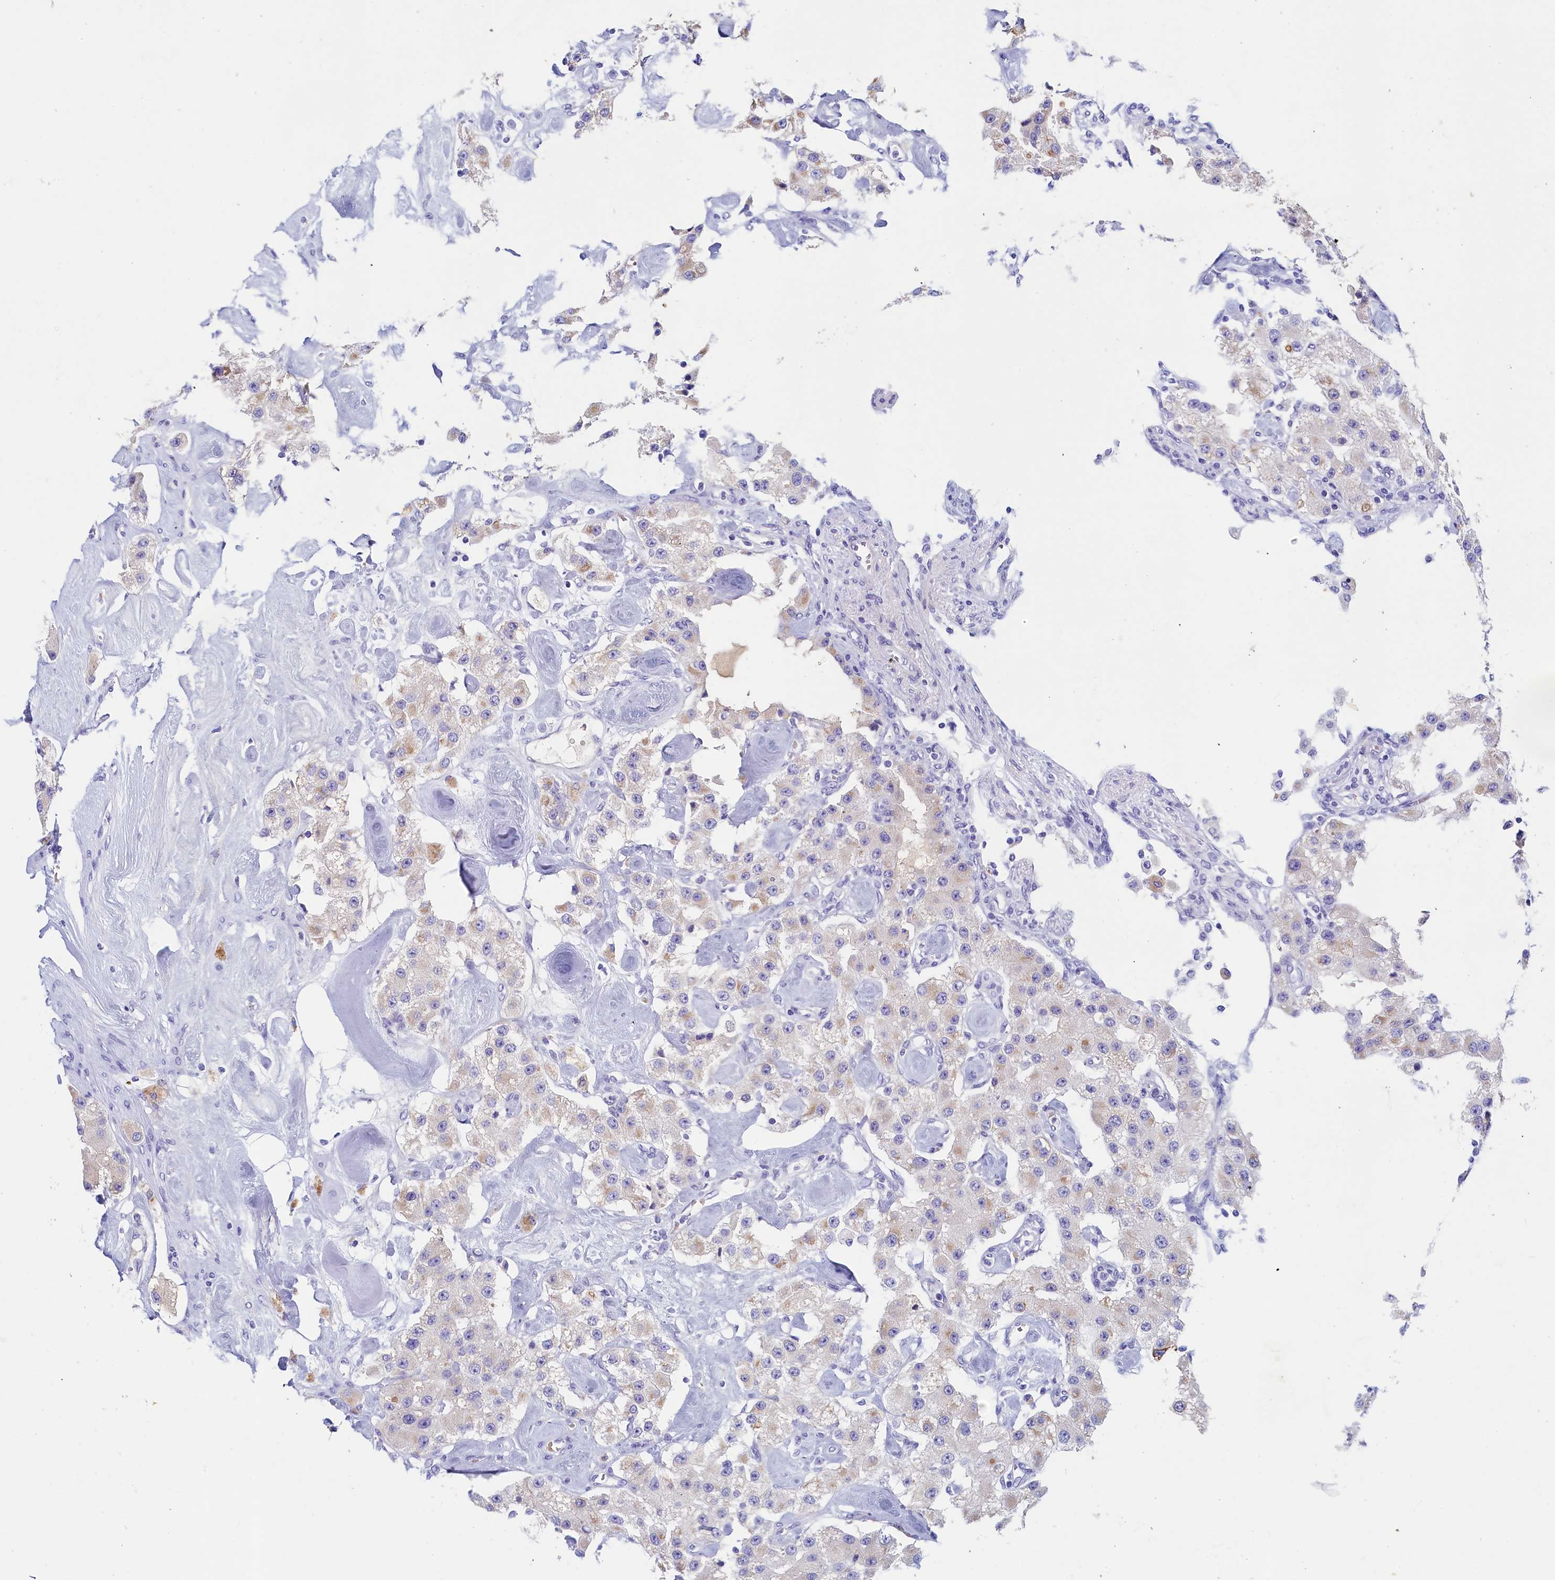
{"staining": {"intensity": "weak", "quantity": "<25%", "location": "cytoplasmic/membranous"}, "tissue": "carcinoid", "cell_type": "Tumor cells", "image_type": "cancer", "snomed": [{"axis": "morphology", "description": "Carcinoid, malignant, NOS"}, {"axis": "topography", "description": "Pancreas"}], "caption": "This photomicrograph is of carcinoid stained with IHC to label a protein in brown with the nuclei are counter-stained blue. There is no positivity in tumor cells.", "gene": "GUCA1C", "patient": {"sex": "male", "age": 41}}